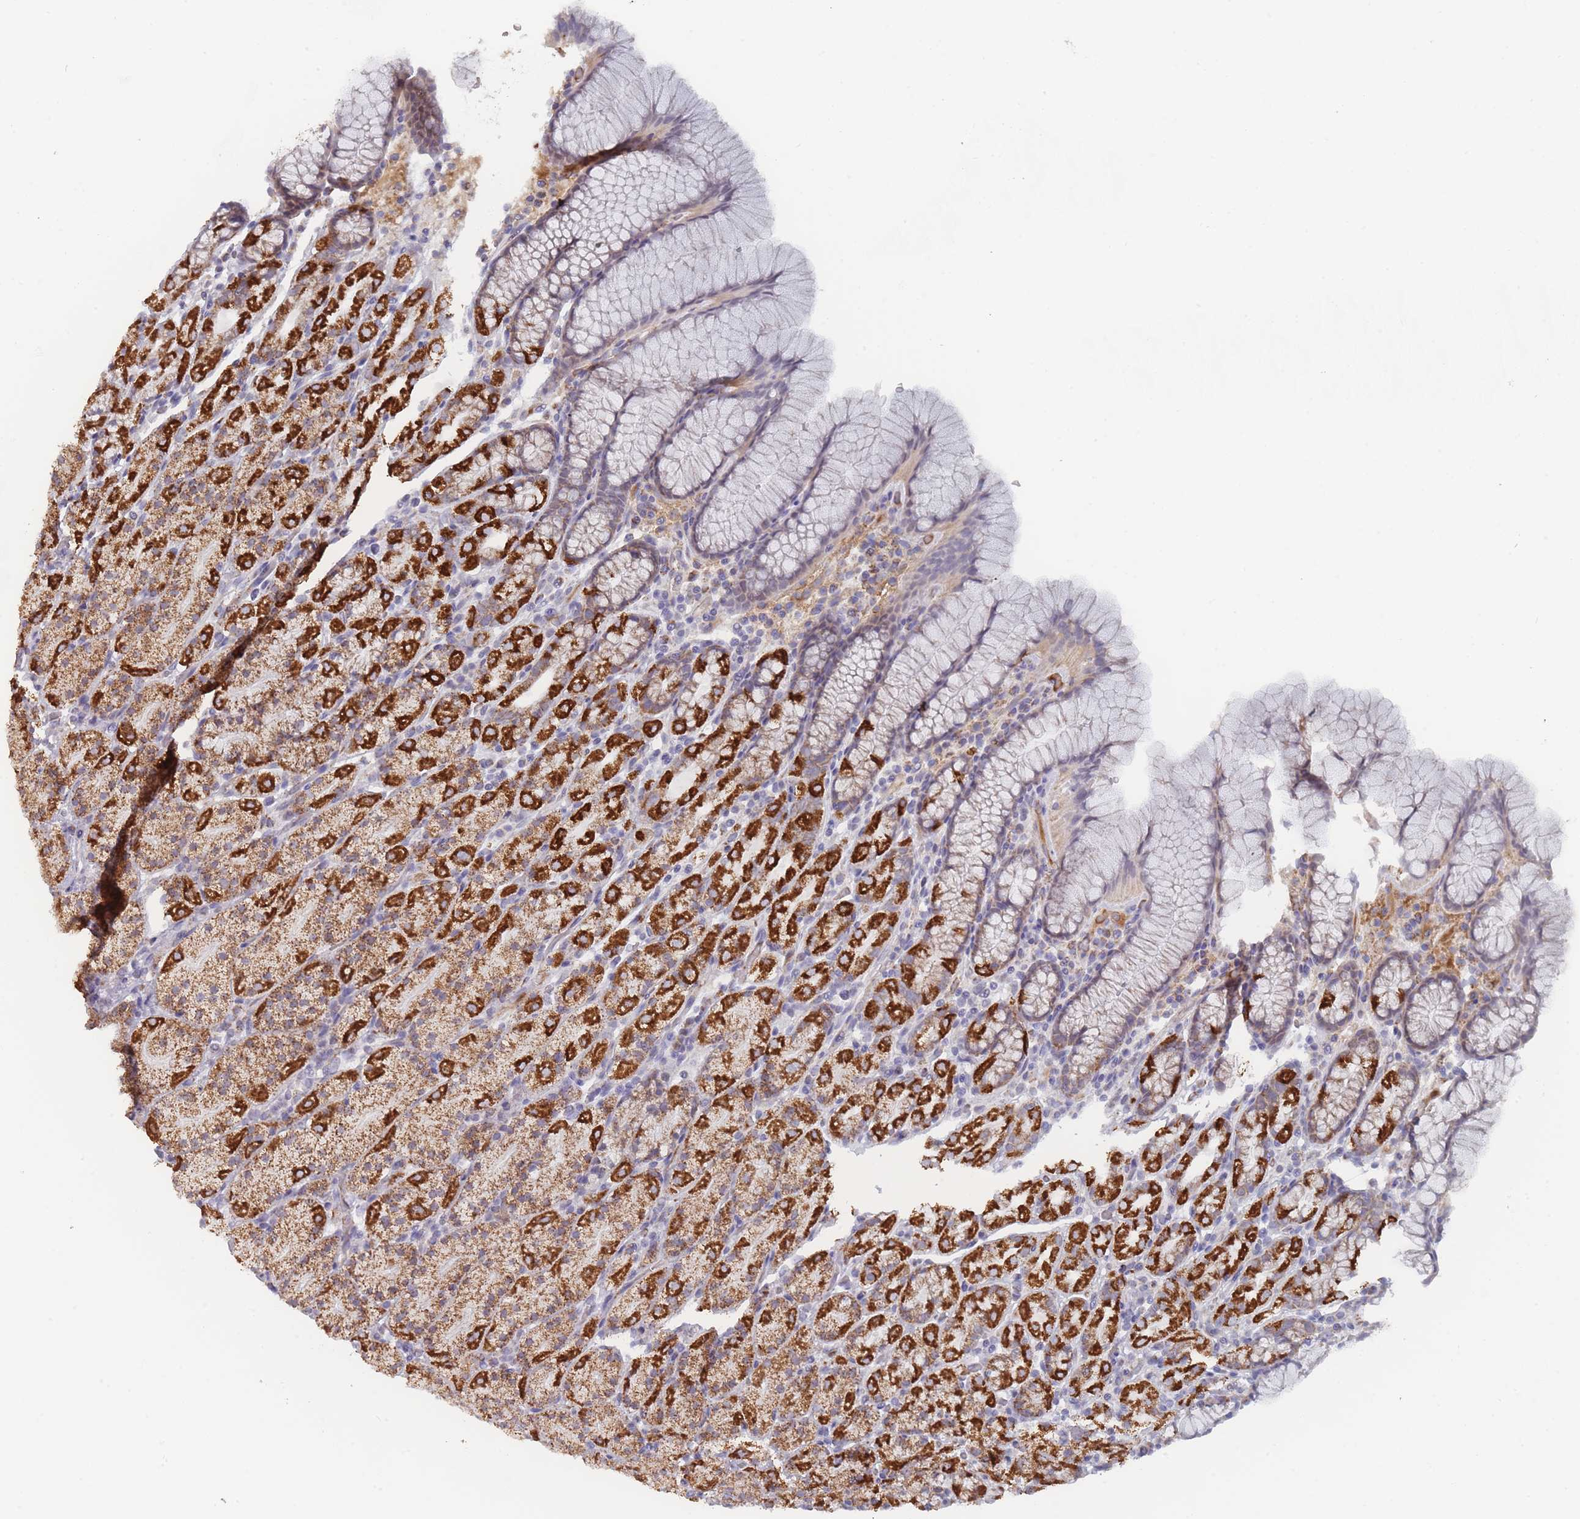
{"staining": {"intensity": "strong", "quantity": "25%-75%", "location": "cytoplasmic/membranous"}, "tissue": "stomach", "cell_type": "Glandular cells", "image_type": "normal", "snomed": [{"axis": "morphology", "description": "Normal tissue, NOS"}, {"axis": "topography", "description": "Stomach, upper"}, {"axis": "topography", "description": "Stomach"}], "caption": "Immunohistochemistry (IHC) micrograph of benign stomach stained for a protein (brown), which demonstrates high levels of strong cytoplasmic/membranous staining in approximately 25%-75% of glandular cells.", "gene": "TRARG1", "patient": {"sex": "male", "age": 62}}